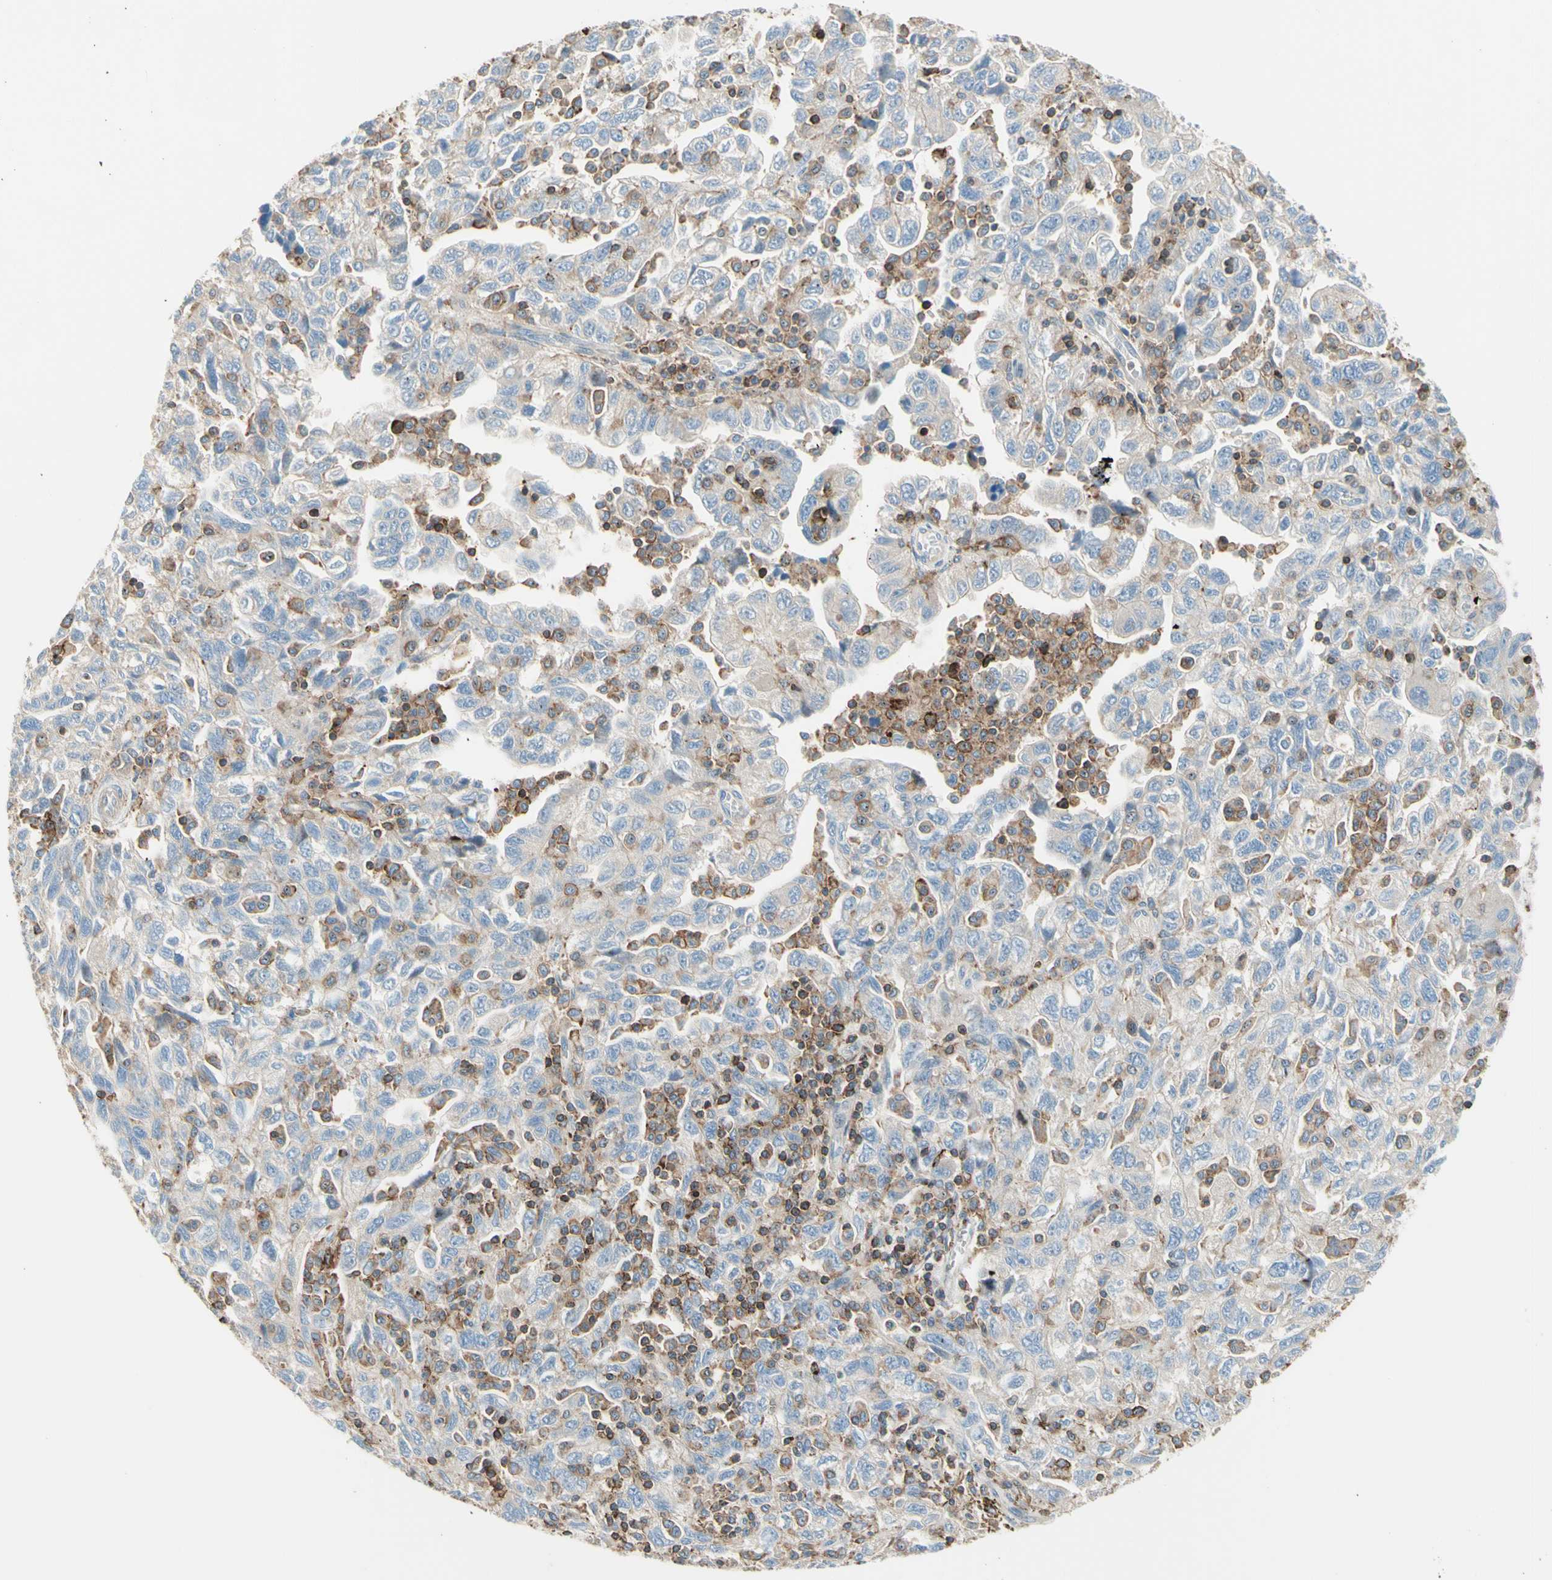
{"staining": {"intensity": "weak", "quantity": "25%-75%", "location": "cytoplasmic/membranous"}, "tissue": "ovarian cancer", "cell_type": "Tumor cells", "image_type": "cancer", "snomed": [{"axis": "morphology", "description": "Carcinoma, NOS"}, {"axis": "morphology", "description": "Cystadenocarcinoma, serous, NOS"}, {"axis": "topography", "description": "Ovary"}], "caption": "Weak cytoplasmic/membranous expression for a protein is identified in about 25%-75% of tumor cells of ovarian cancer (carcinoma) using immunohistochemistry.", "gene": "SEMA4C", "patient": {"sex": "female", "age": 69}}